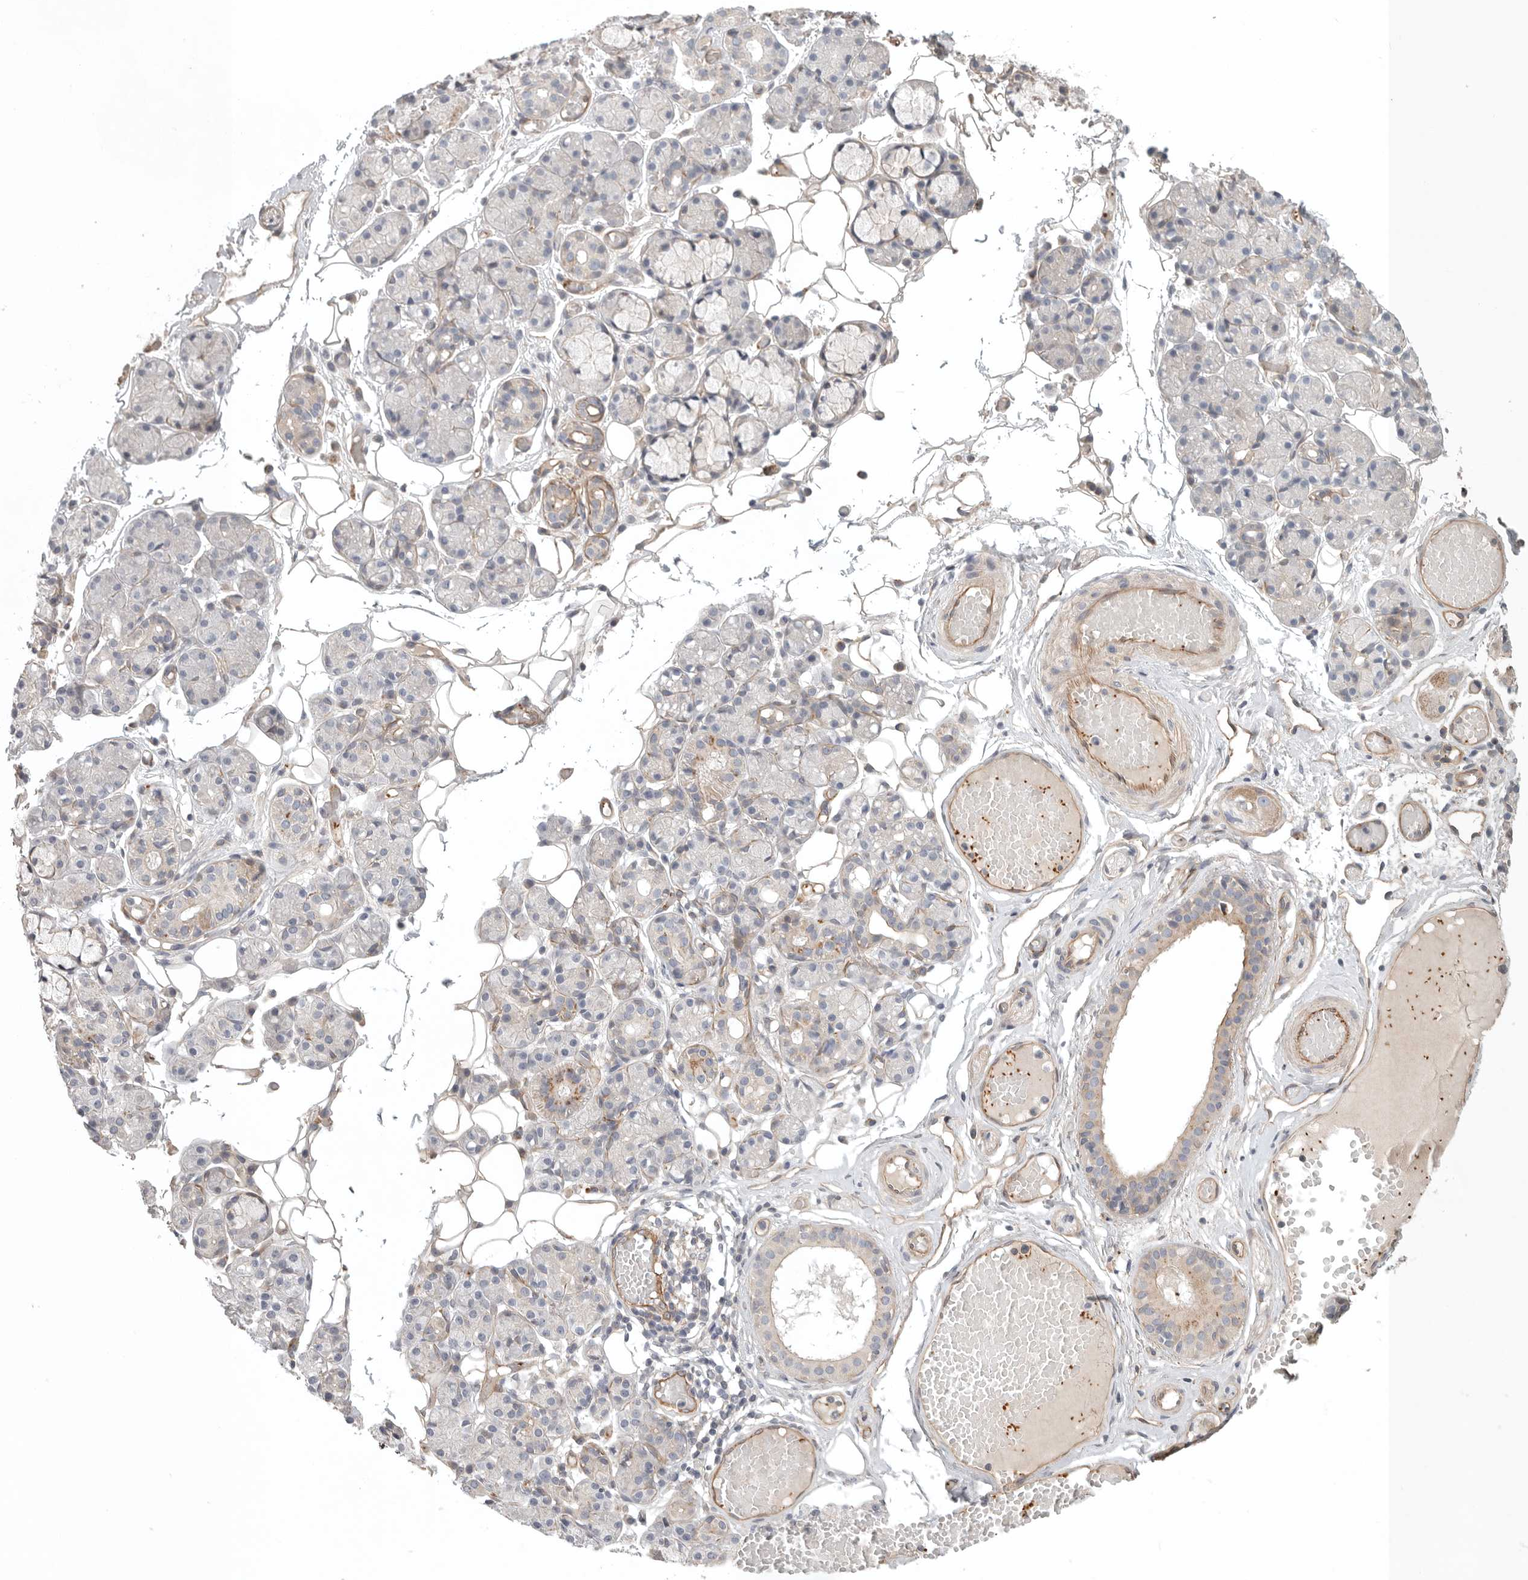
{"staining": {"intensity": "moderate", "quantity": "<25%", "location": "cytoplasmic/membranous"}, "tissue": "salivary gland", "cell_type": "Glandular cells", "image_type": "normal", "snomed": [{"axis": "morphology", "description": "Normal tissue, NOS"}, {"axis": "topography", "description": "Salivary gland"}], "caption": "An immunohistochemistry image of unremarkable tissue is shown. Protein staining in brown labels moderate cytoplasmic/membranous positivity in salivary gland within glandular cells.", "gene": "LONRF1", "patient": {"sex": "male", "age": 63}}